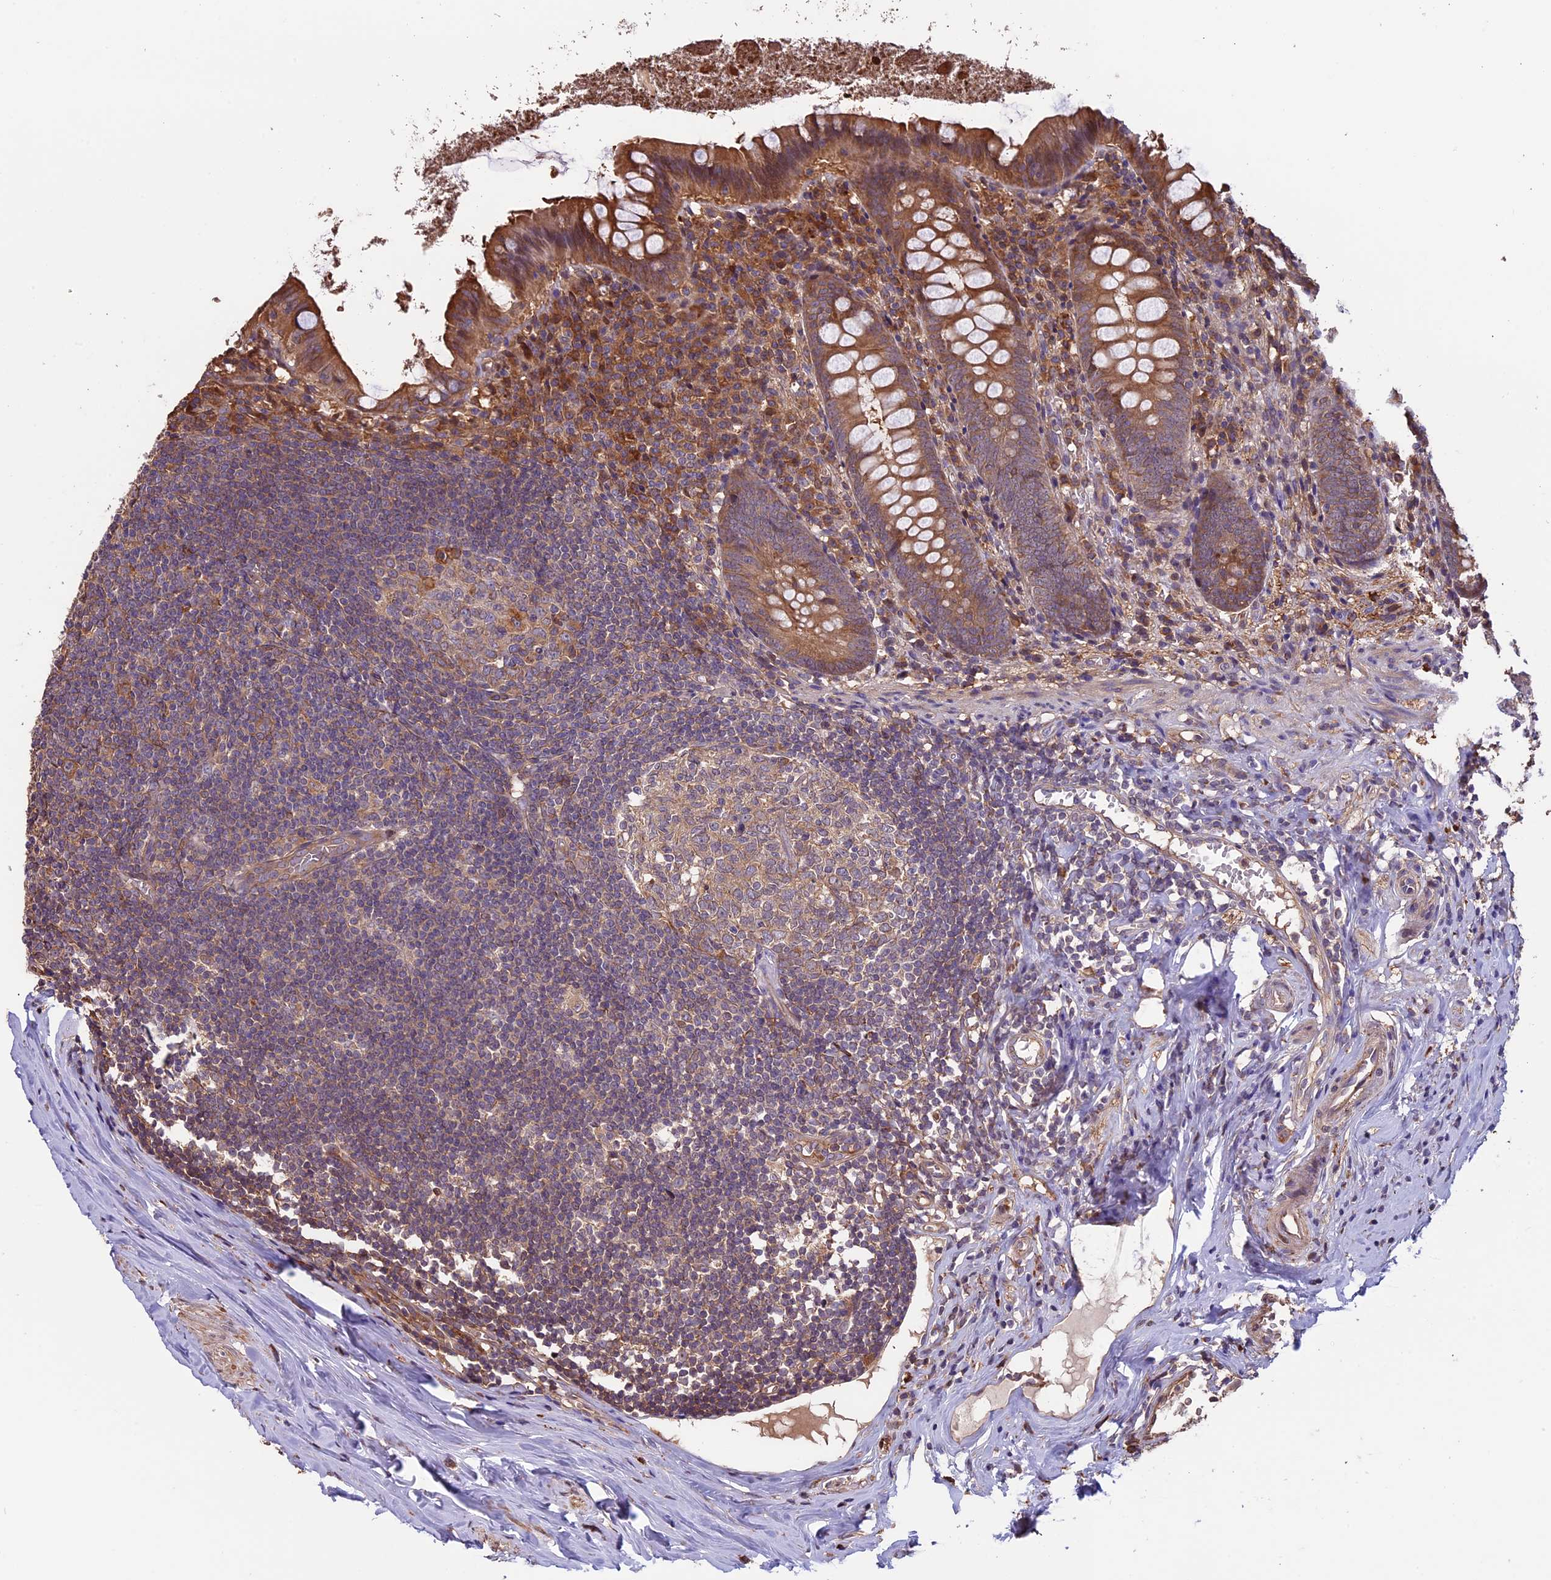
{"staining": {"intensity": "moderate", "quantity": ">75%", "location": "cytoplasmic/membranous"}, "tissue": "appendix", "cell_type": "Glandular cells", "image_type": "normal", "snomed": [{"axis": "morphology", "description": "Normal tissue, NOS"}, {"axis": "topography", "description": "Appendix"}], "caption": "IHC micrograph of normal appendix: human appendix stained using immunohistochemistry (IHC) reveals medium levels of moderate protein expression localized specifically in the cytoplasmic/membranous of glandular cells, appearing as a cytoplasmic/membranous brown color.", "gene": "VWA3A", "patient": {"sex": "female", "age": 51}}